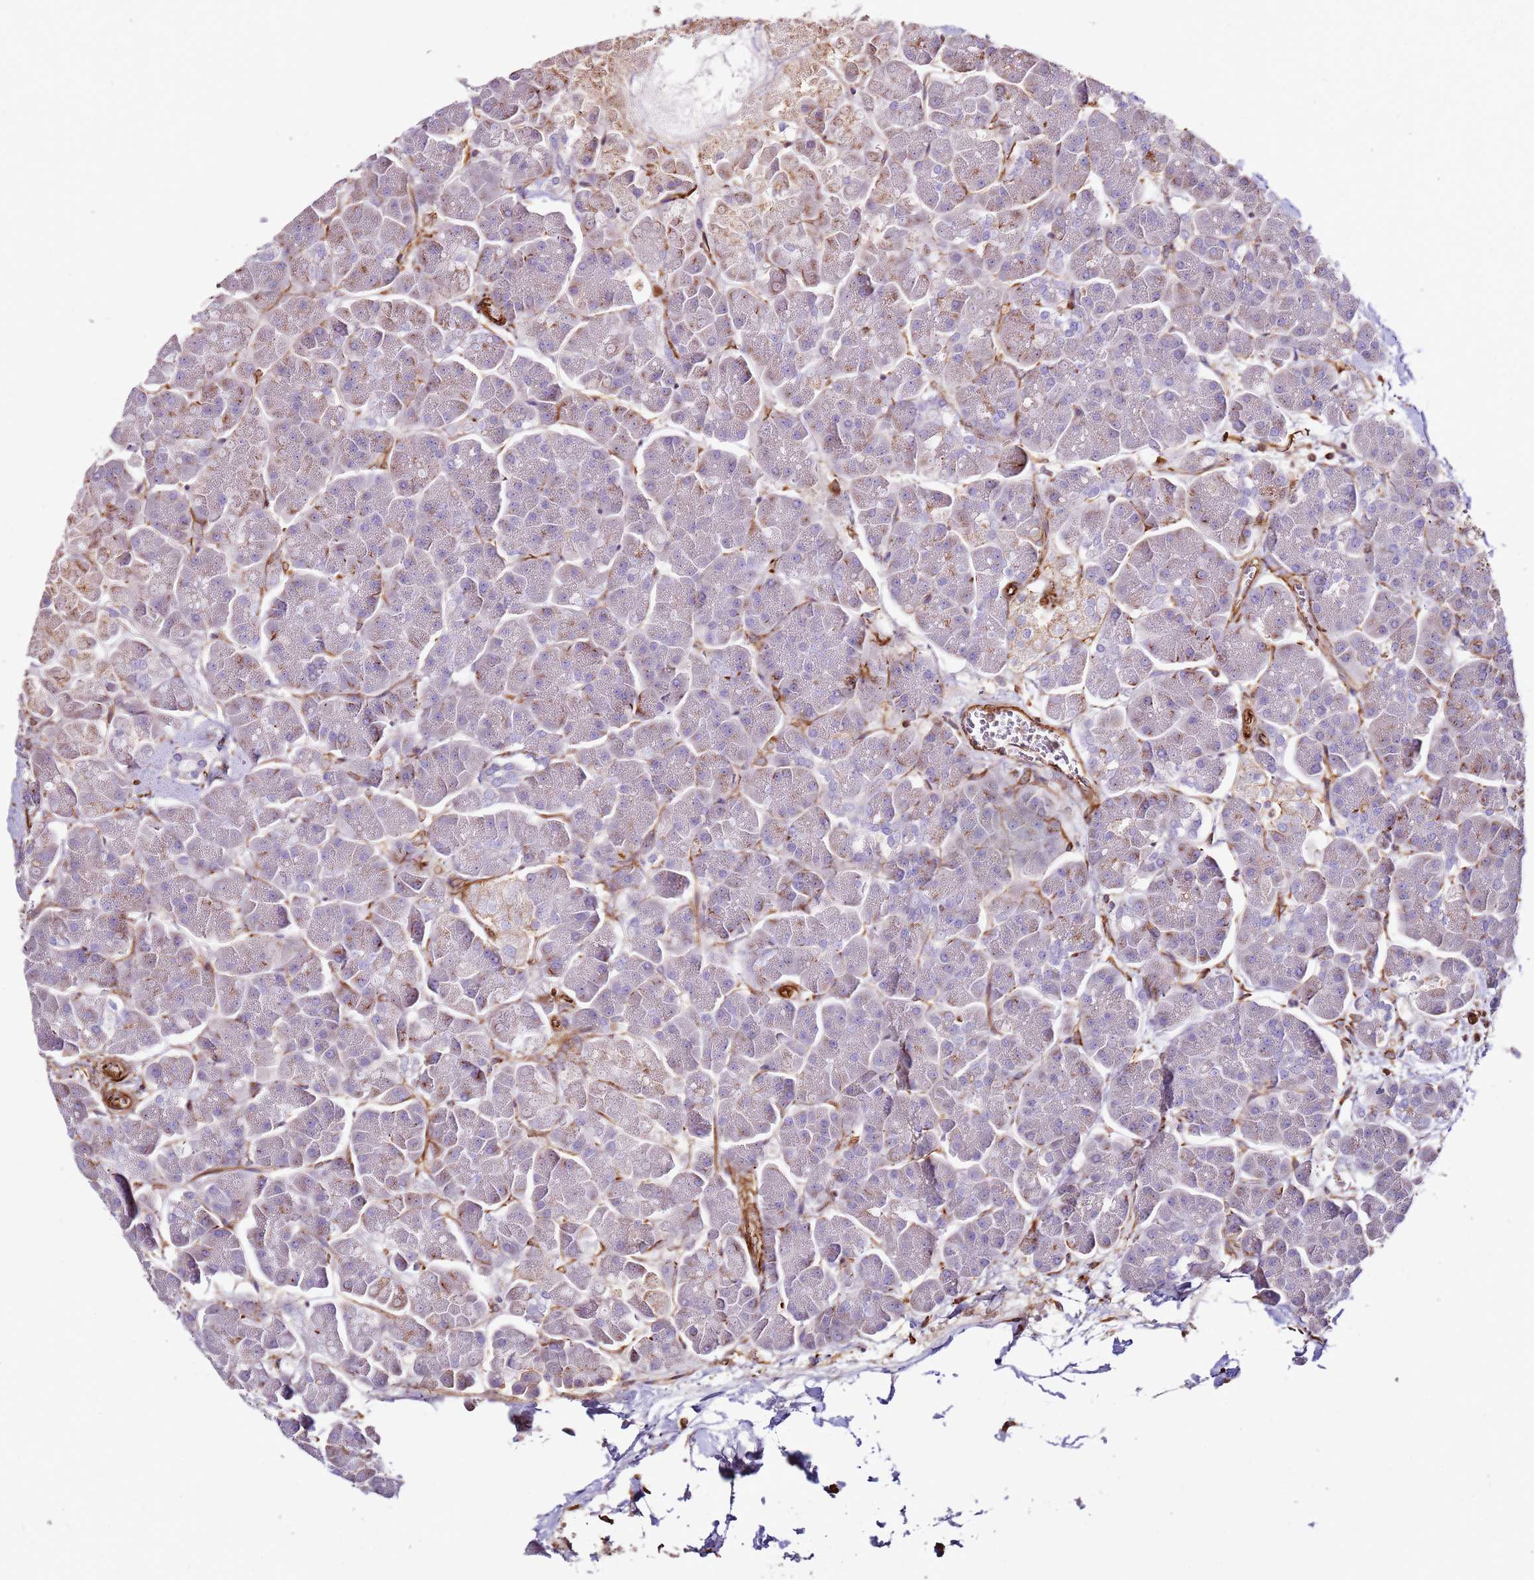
{"staining": {"intensity": "negative", "quantity": "none", "location": "none"}, "tissue": "pancreas", "cell_type": "Exocrine glandular cells", "image_type": "normal", "snomed": [{"axis": "morphology", "description": "Normal tissue, NOS"}, {"axis": "topography", "description": "Pancreas"}, {"axis": "topography", "description": "Peripheral nerve tissue"}], "caption": "IHC histopathology image of normal pancreas stained for a protein (brown), which displays no expression in exocrine glandular cells.", "gene": "MRGPRE", "patient": {"sex": "male", "age": 54}}